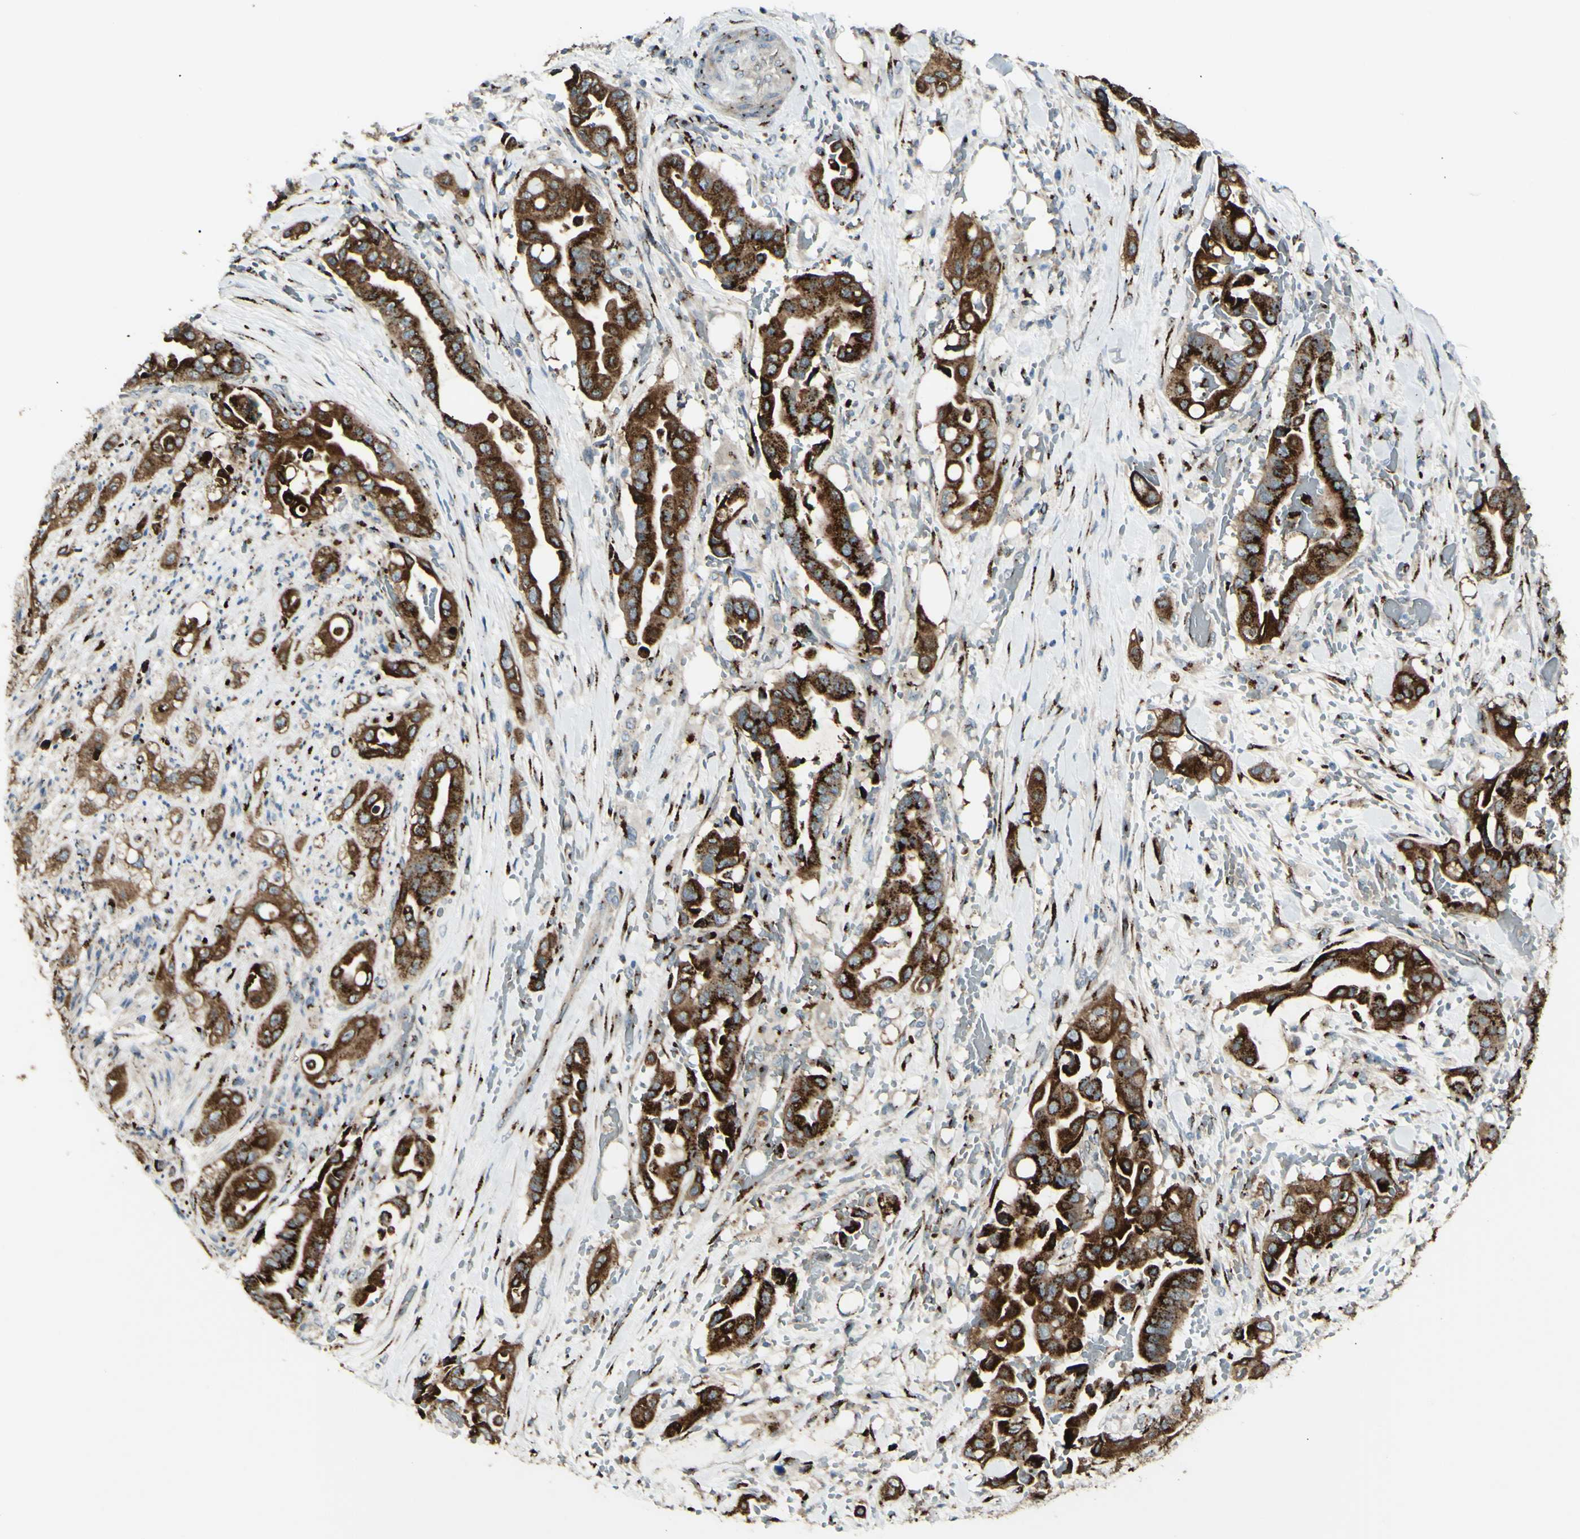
{"staining": {"intensity": "strong", "quantity": ">75%", "location": "cytoplasmic/membranous"}, "tissue": "liver cancer", "cell_type": "Tumor cells", "image_type": "cancer", "snomed": [{"axis": "morphology", "description": "Cholangiocarcinoma"}, {"axis": "topography", "description": "Liver"}], "caption": "Strong cytoplasmic/membranous staining is identified in approximately >75% of tumor cells in liver cancer.", "gene": "BPNT2", "patient": {"sex": "female", "age": 61}}